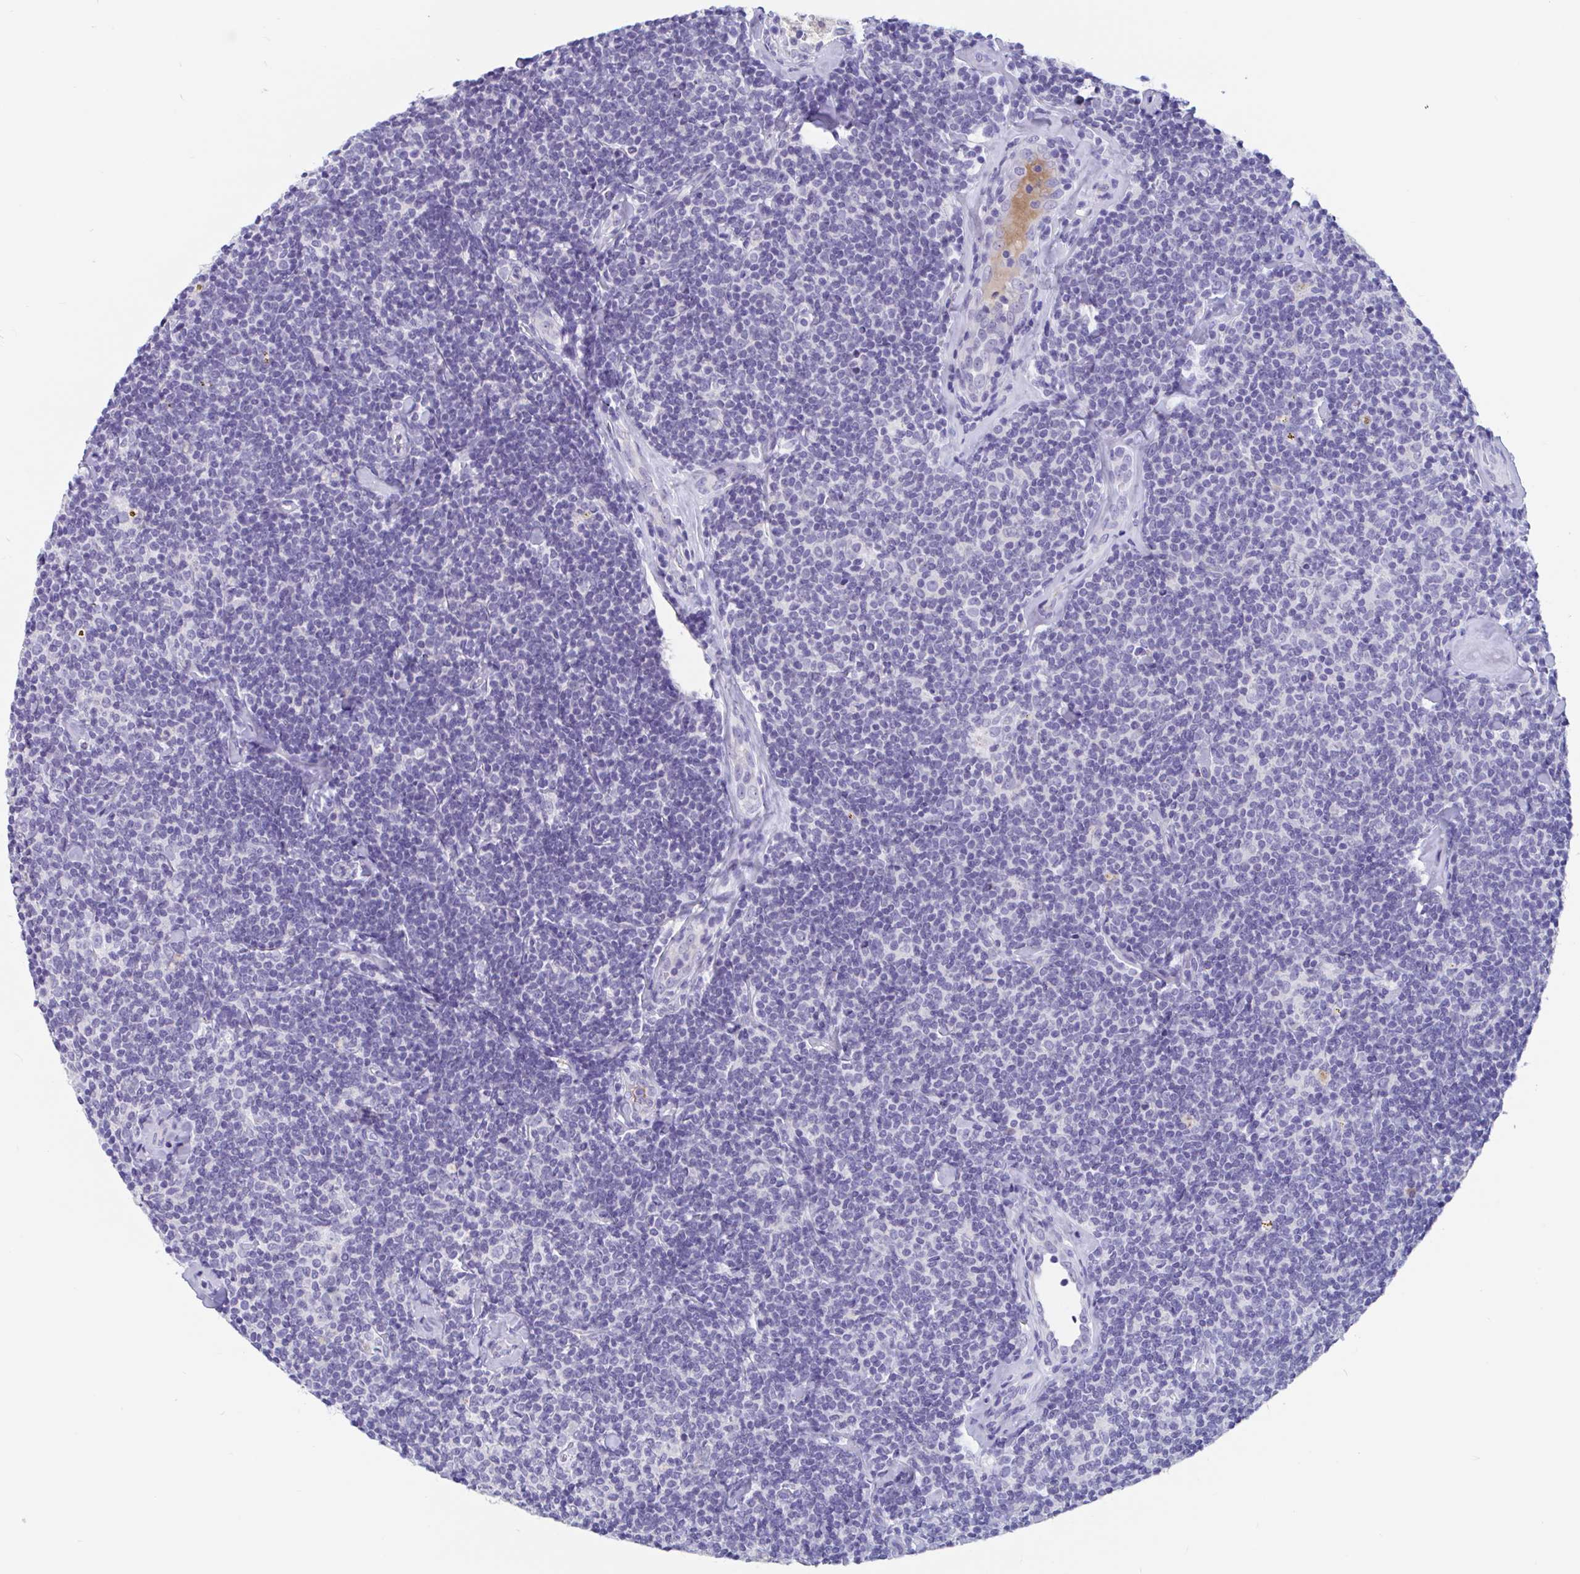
{"staining": {"intensity": "negative", "quantity": "none", "location": "none"}, "tissue": "lymphoma", "cell_type": "Tumor cells", "image_type": "cancer", "snomed": [{"axis": "morphology", "description": "Malignant lymphoma, non-Hodgkin's type, Low grade"}, {"axis": "topography", "description": "Lymph node"}], "caption": "Immunohistochemistry of lymphoma demonstrates no positivity in tumor cells. Nuclei are stained in blue.", "gene": "ZNHIT2", "patient": {"sex": "female", "age": 56}}